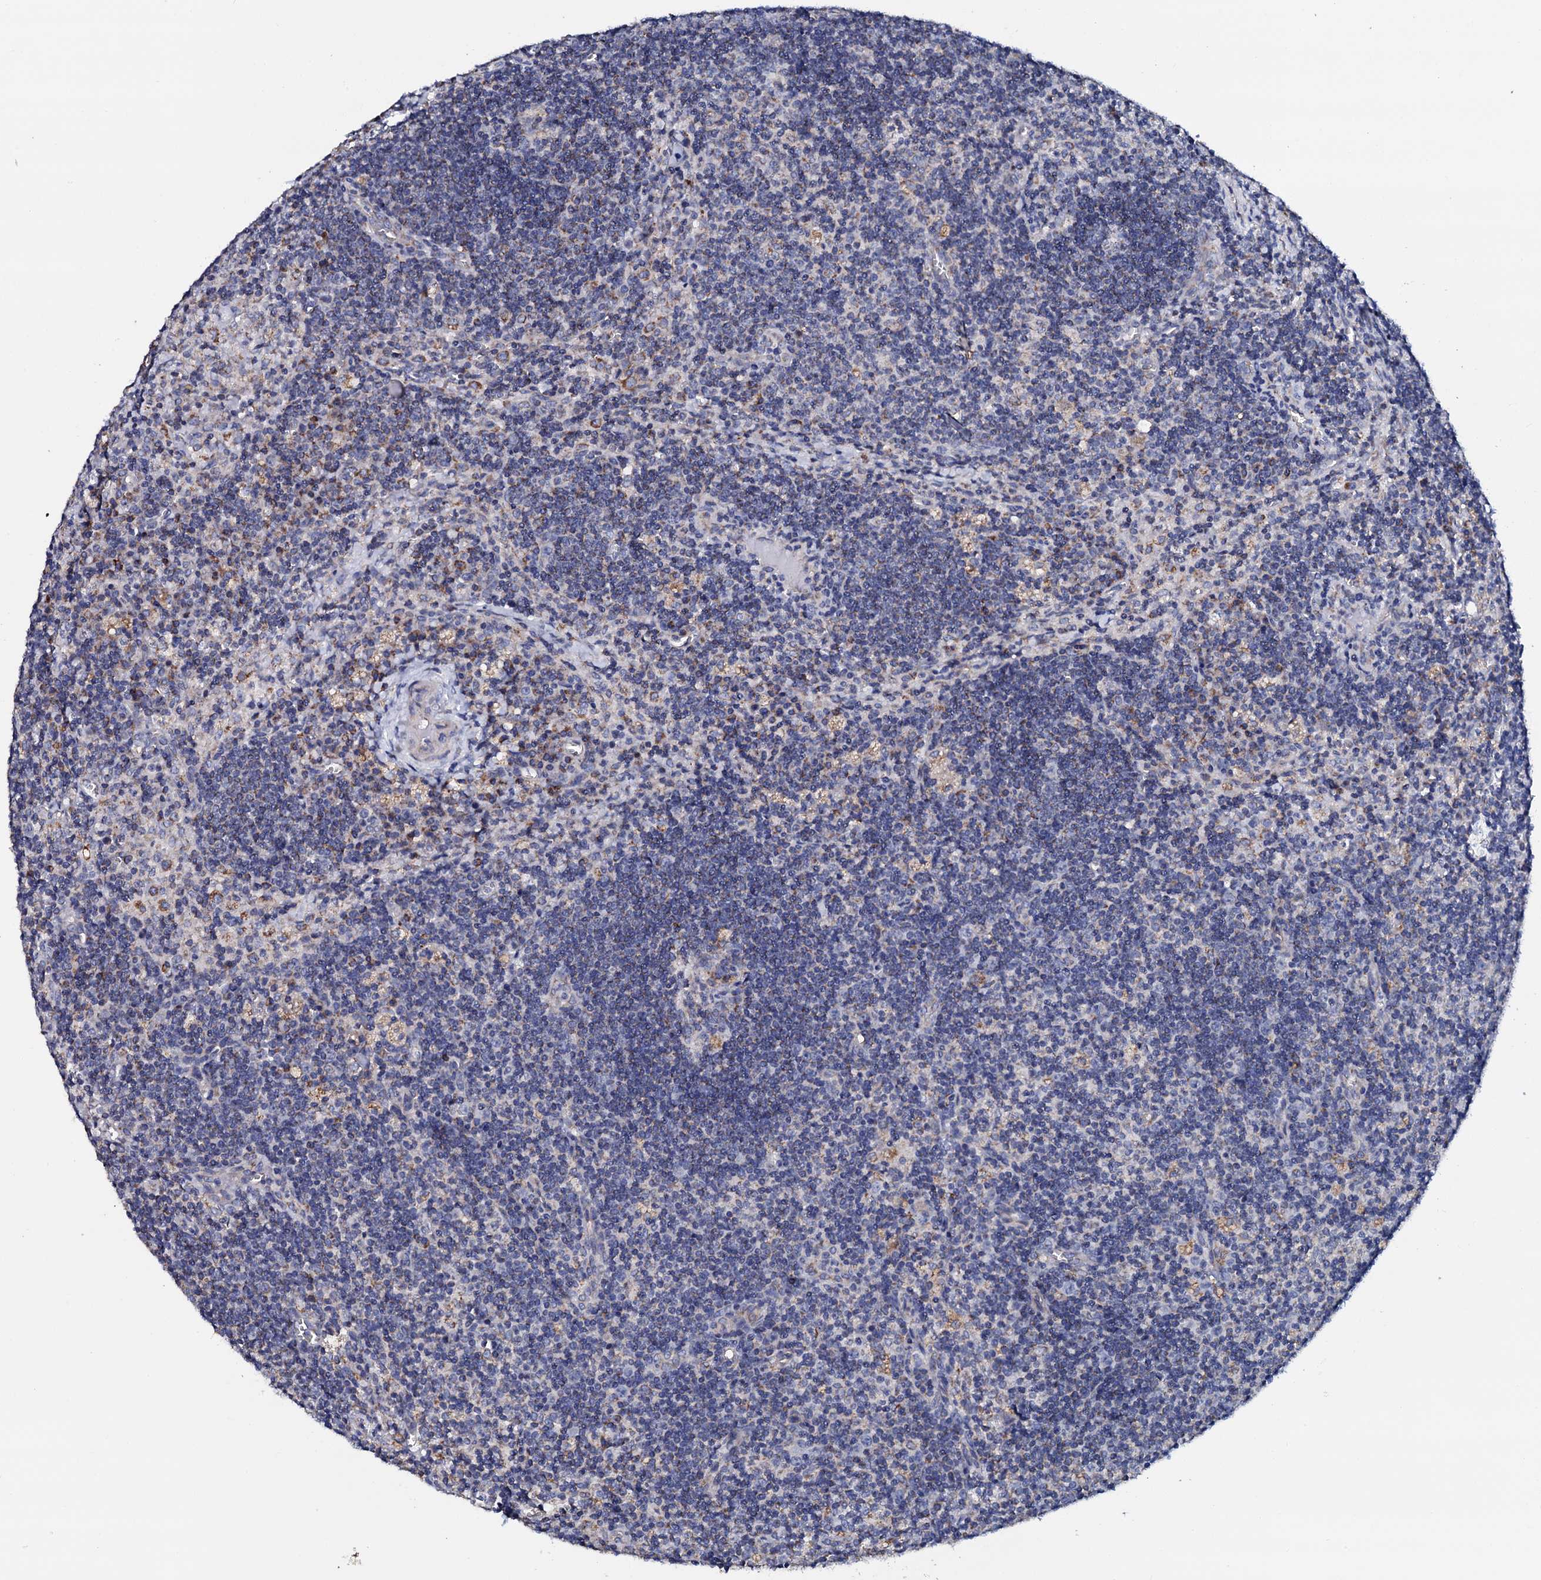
{"staining": {"intensity": "moderate", "quantity": "<25%", "location": "cytoplasmic/membranous"}, "tissue": "lymph node", "cell_type": "Germinal center cells", "image_type": "normal", "snomed": [{"axis": "morphology", "description": "Normal tissue, NOS"}, {"axis": "topography", "description": "Lymph node"}], "caption": "Germinal center cells reveal low levels of moderate cytoplasmic/membranous staining in about <25% of cells in benign human lymph node.", "gene": "TCAF2C", "patient": {"sex": "male", "age": 58}}